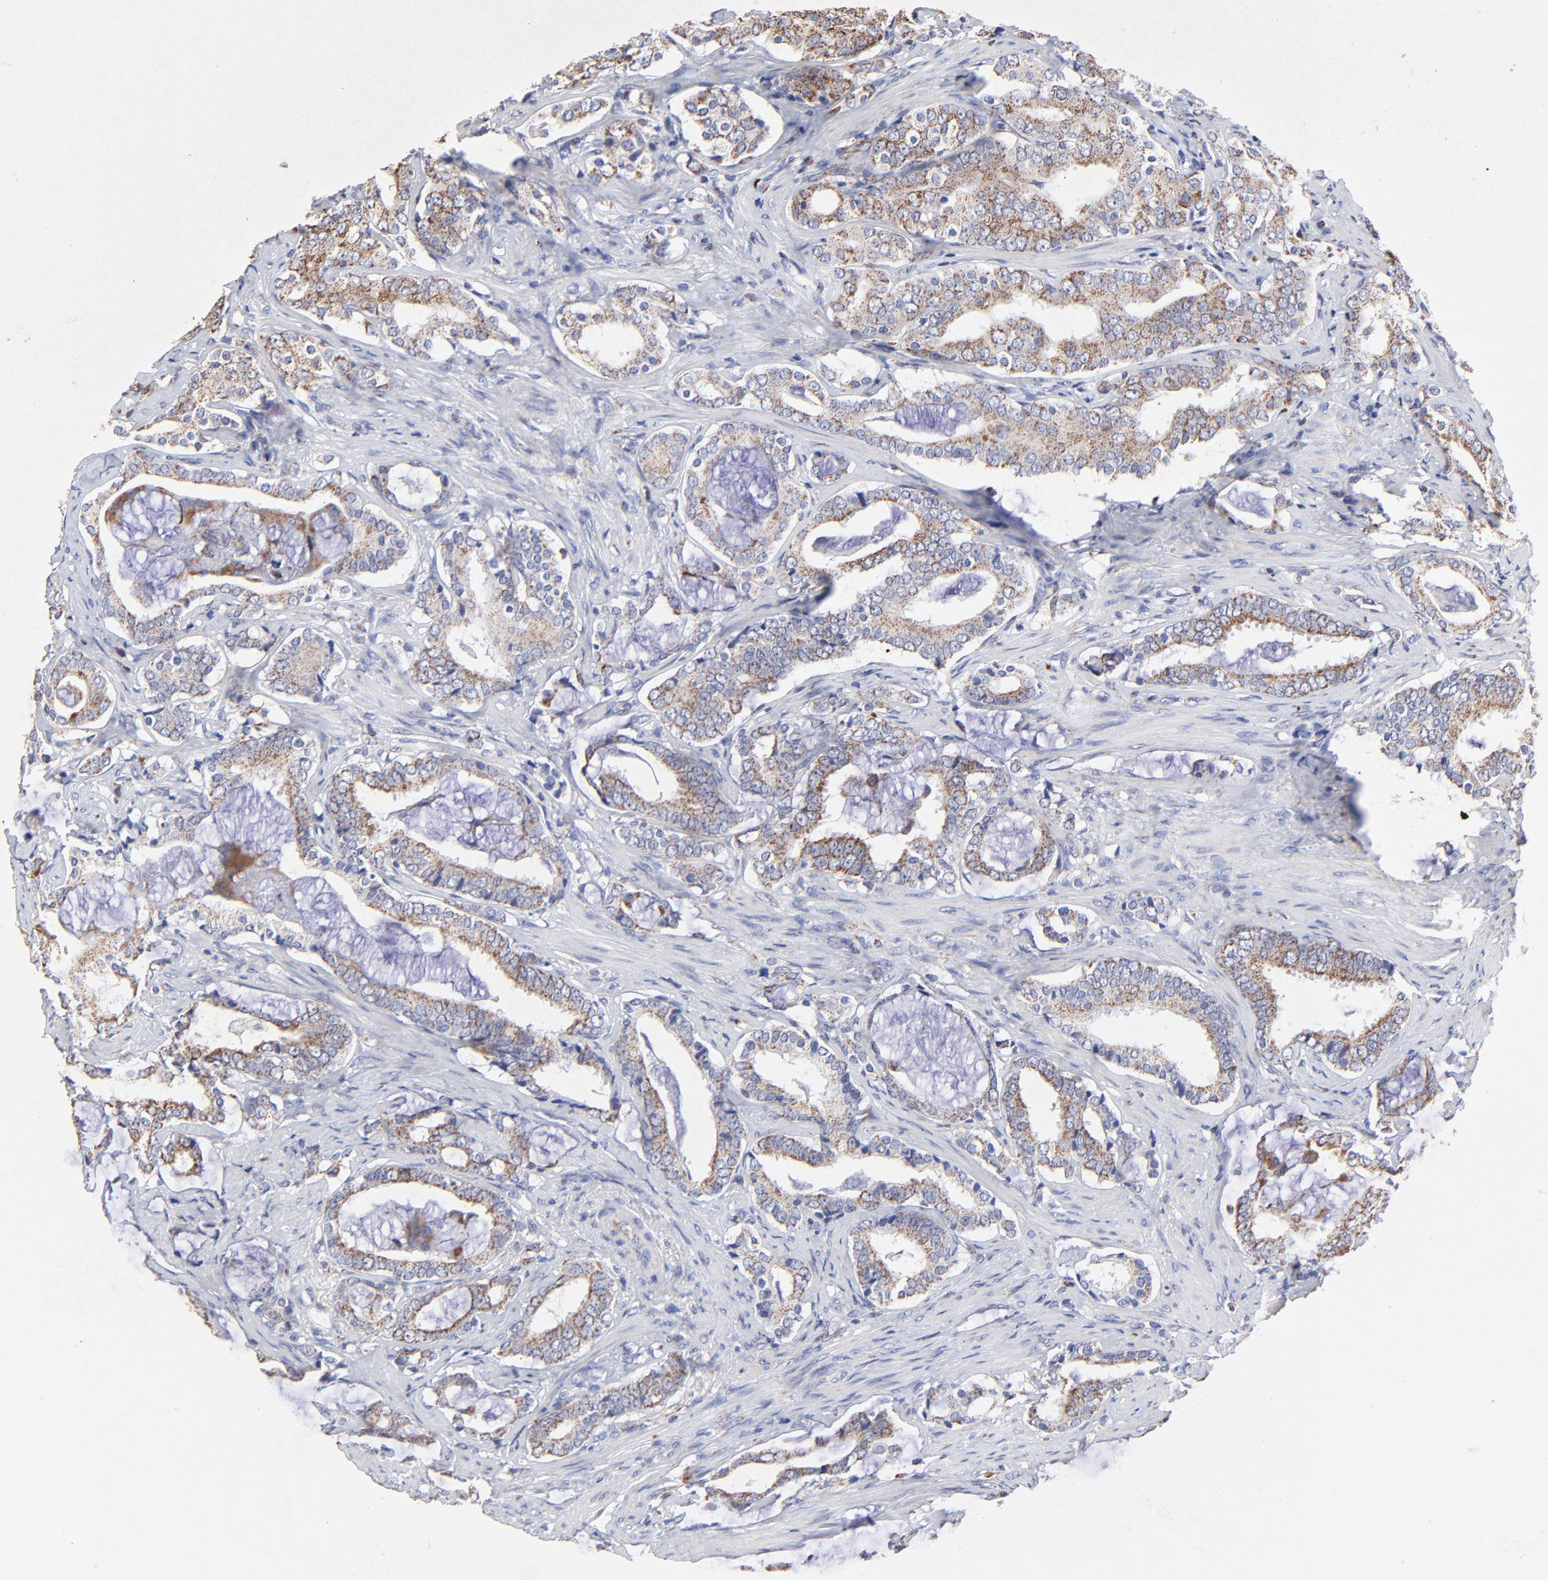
{"staining": {"intensity": "moderate", "quantity": ">75%", "location": "cytoplasmic/membranous"}, "tissue": "prostate cancer", "cell_type": "Tumor cells", "image_type": "cancer", "snomed": [{"axis": "morphology", "description": "Adenocarcinoma, Low grade"}, {"axis": "topography", "description": "Prostate"}], "caption": "Immunohistochemistry photomicrograph of neoplastic tissue: prostate low-grade adenocarcinoma stained using immunohistochemistry demonstrates medium levels of moderate protein expression localized specifically in the cytoplasmic/membranous of tumor cells, appearing as a cytoplasmic/membranous brown color.", "gene": "SSBP1", "patient": {"sex": "male", "age": 59}}